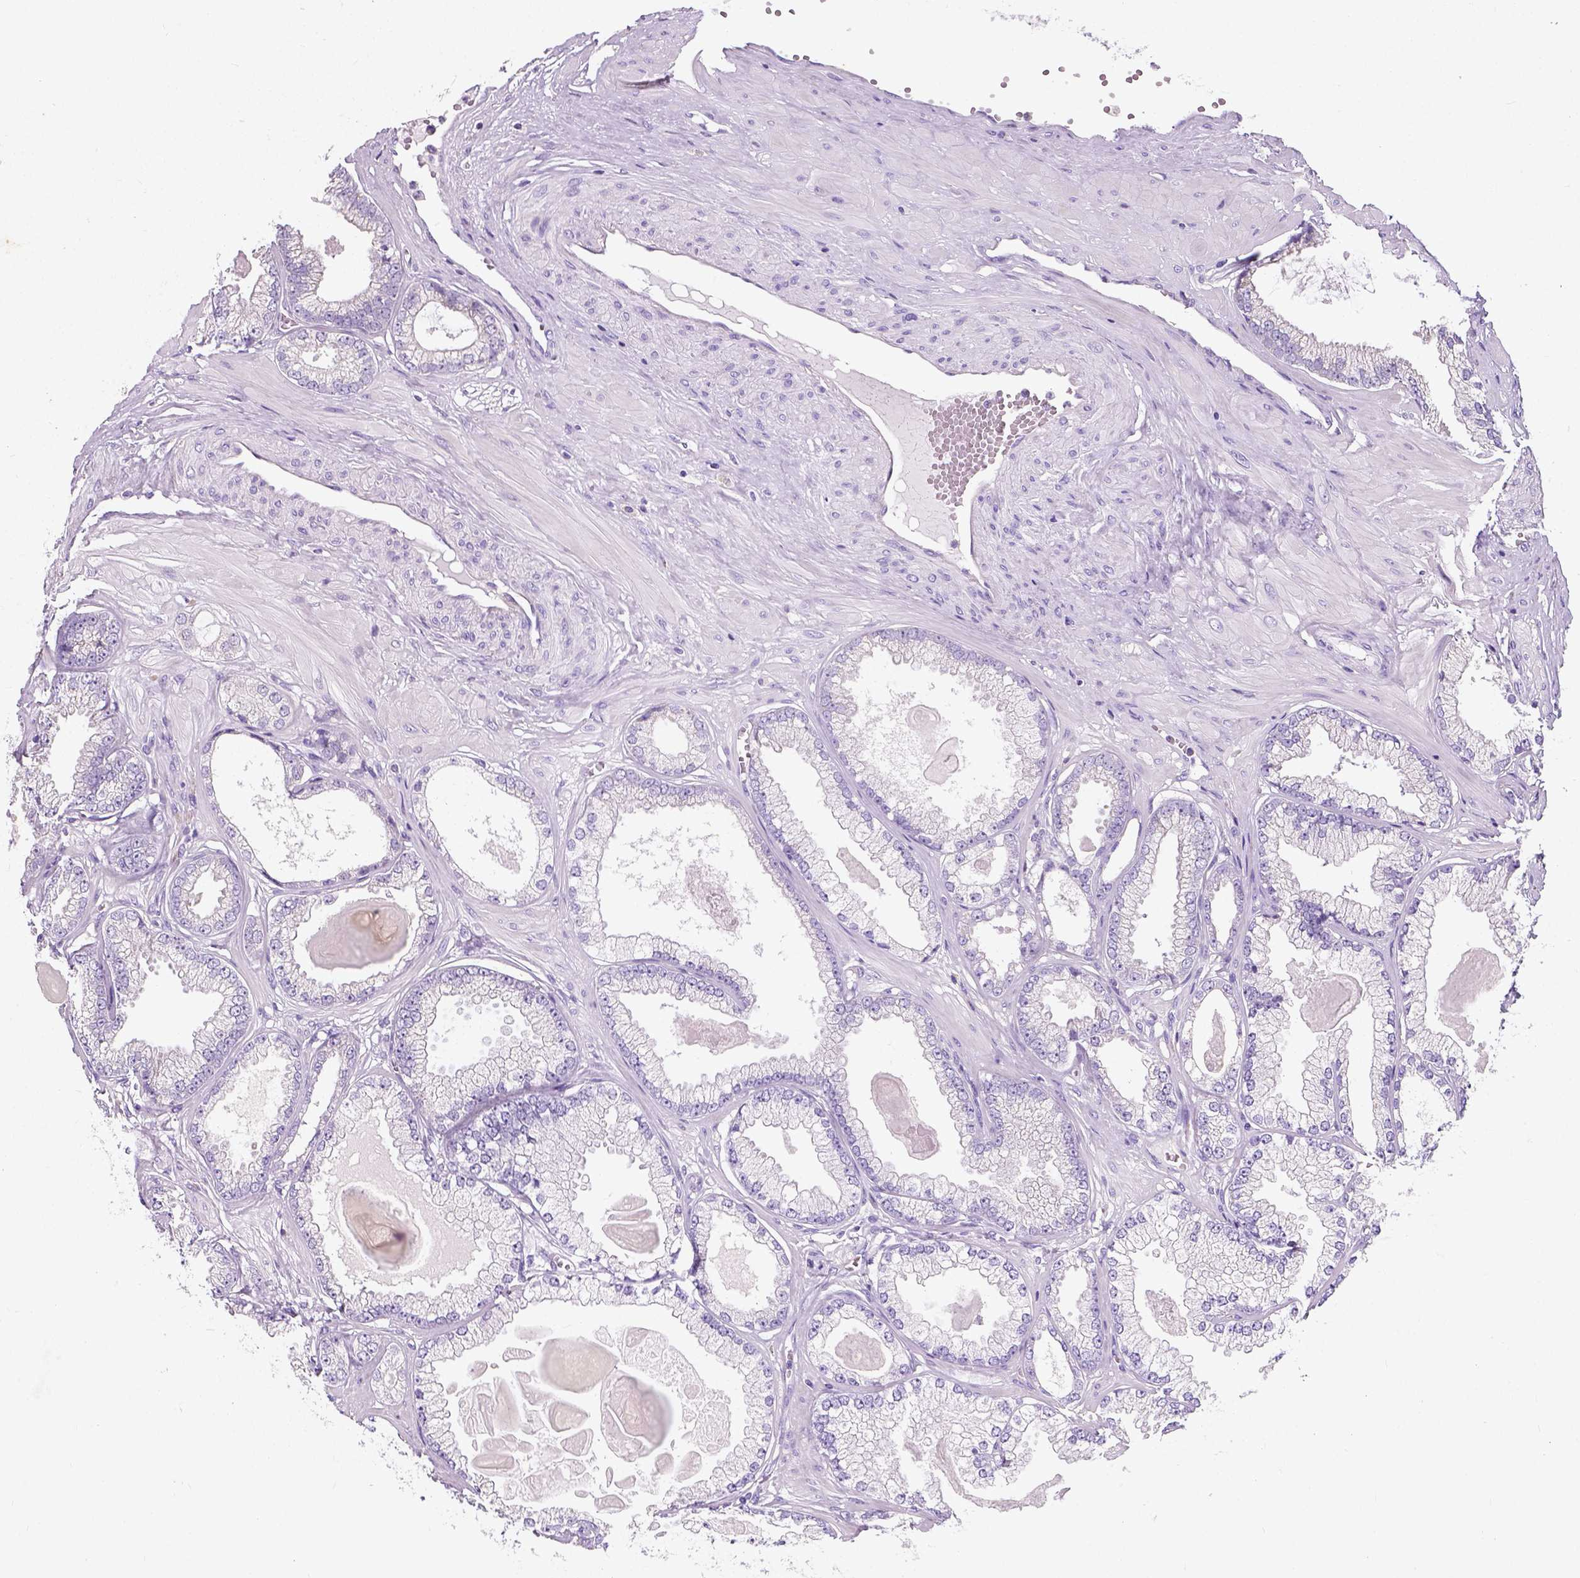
{"staining": {"intensity": "negative", "quantity": "none", "location": "none"}, "tissue": "prostate cancer", "cell_type": "Tumor cells", "image_type": "cancer", "snomed": [{"axis": "morphology", "description": "Adenocarcinoma, Low grade"}, {"axis": "topography", "description": "Prostate"}], "caption": "Prostate cancer (adenocarcinoma (low-grade)) was stained to show a protein in brown. There is no significant expression in tumor cells. (DAB IHC, high magnification).", "gene": "CHODL", "patient": {"sex": "male", "age": 64}}